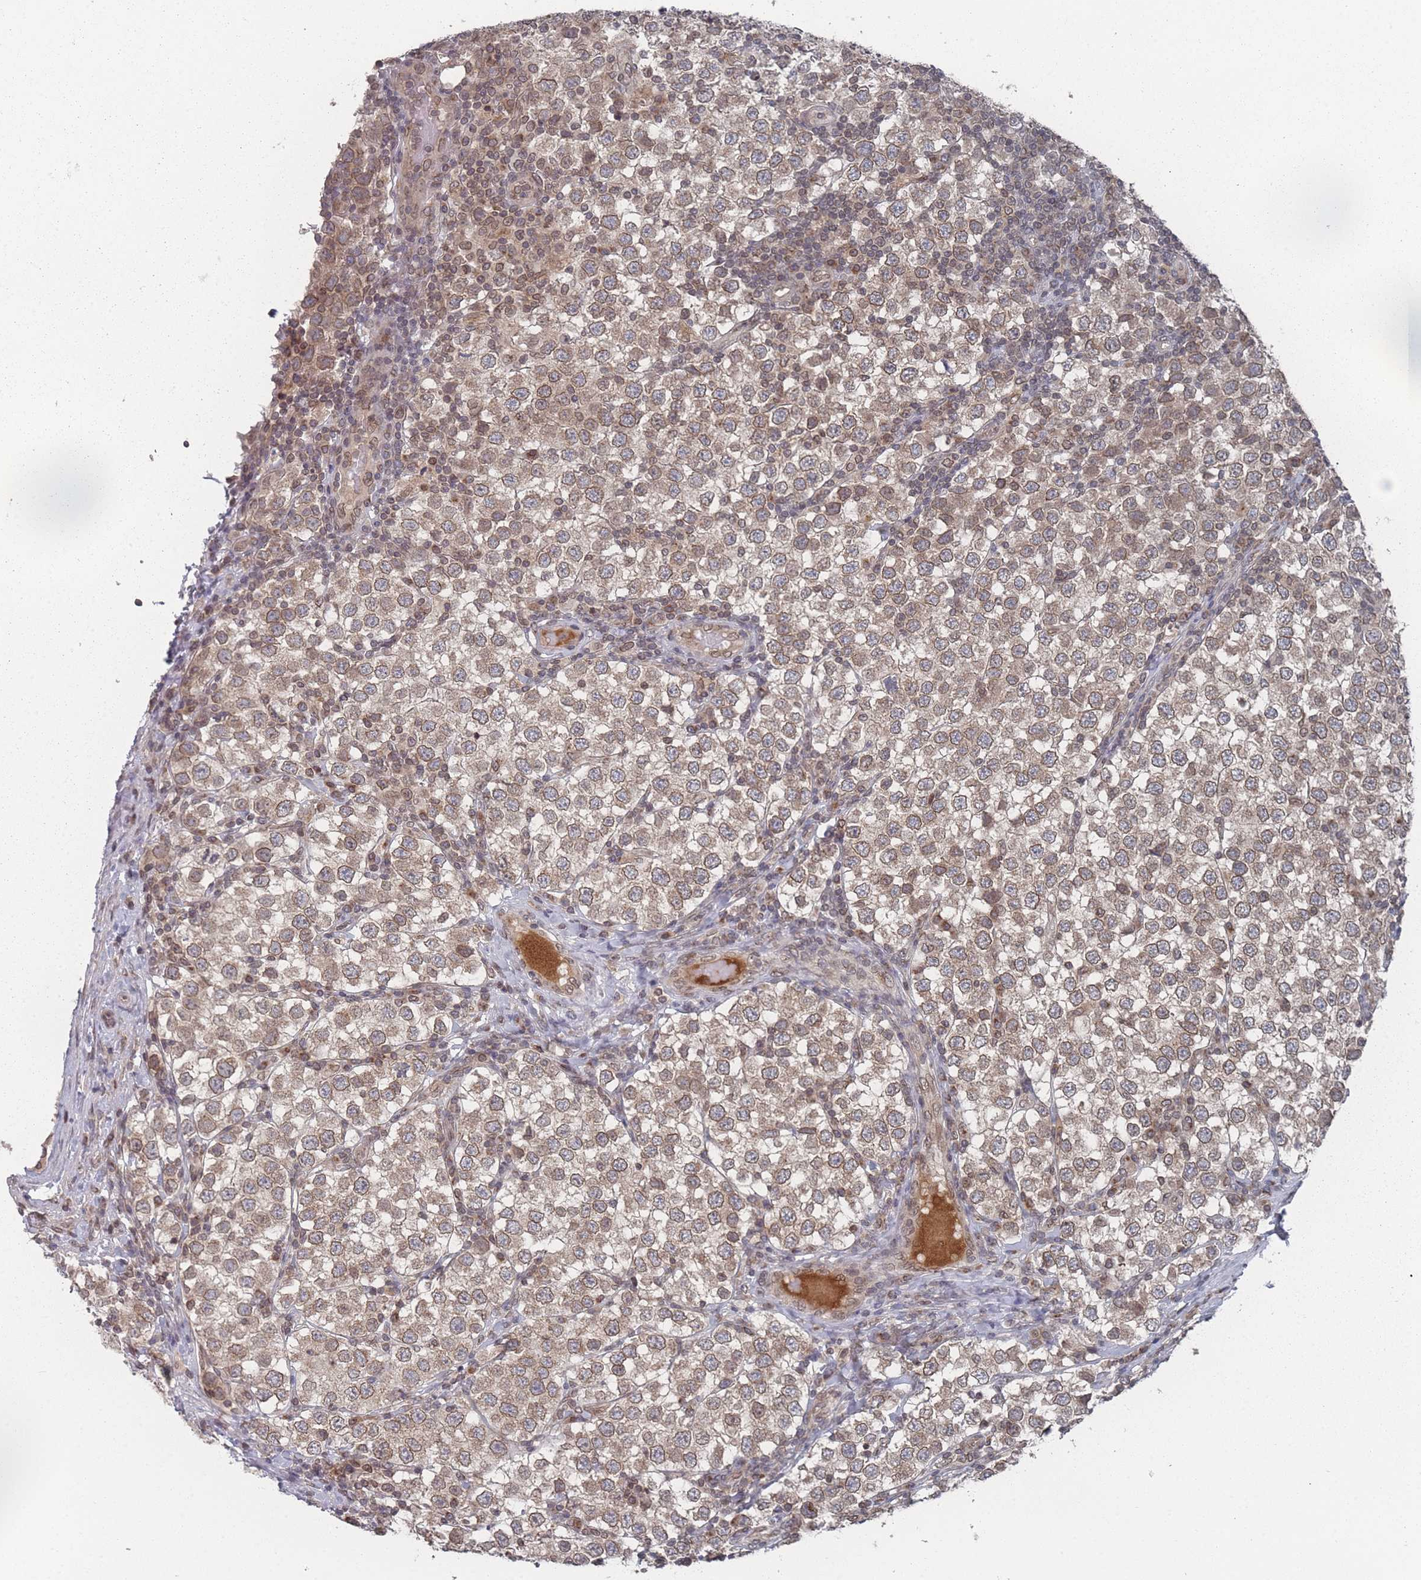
{"staining": {"intensity": "moderate", "quantity": ">75%", "location": "cytoplasmic/membranous,nuclear"}, "tissue": "testis cancer", "cell_type": "Tumor cells", "image_type": "cancer", "snomed": [{"axis": "morphology", "description": "Seminoma, NOS"}, {"axis": "topography", "description": "Testis"}], "caption": "Immunohistochemical staining of human testis cancer (seminoma) demonstrates medium levels of moderate cytoplasmic/membranous and nuclear expression in approximately >75% of tumor cells. The protein of interest is shown in brown color, while the nuclei are stained blue.", "gene": "TBC1D25", "patient": {"sex": "male", "age": 34}}